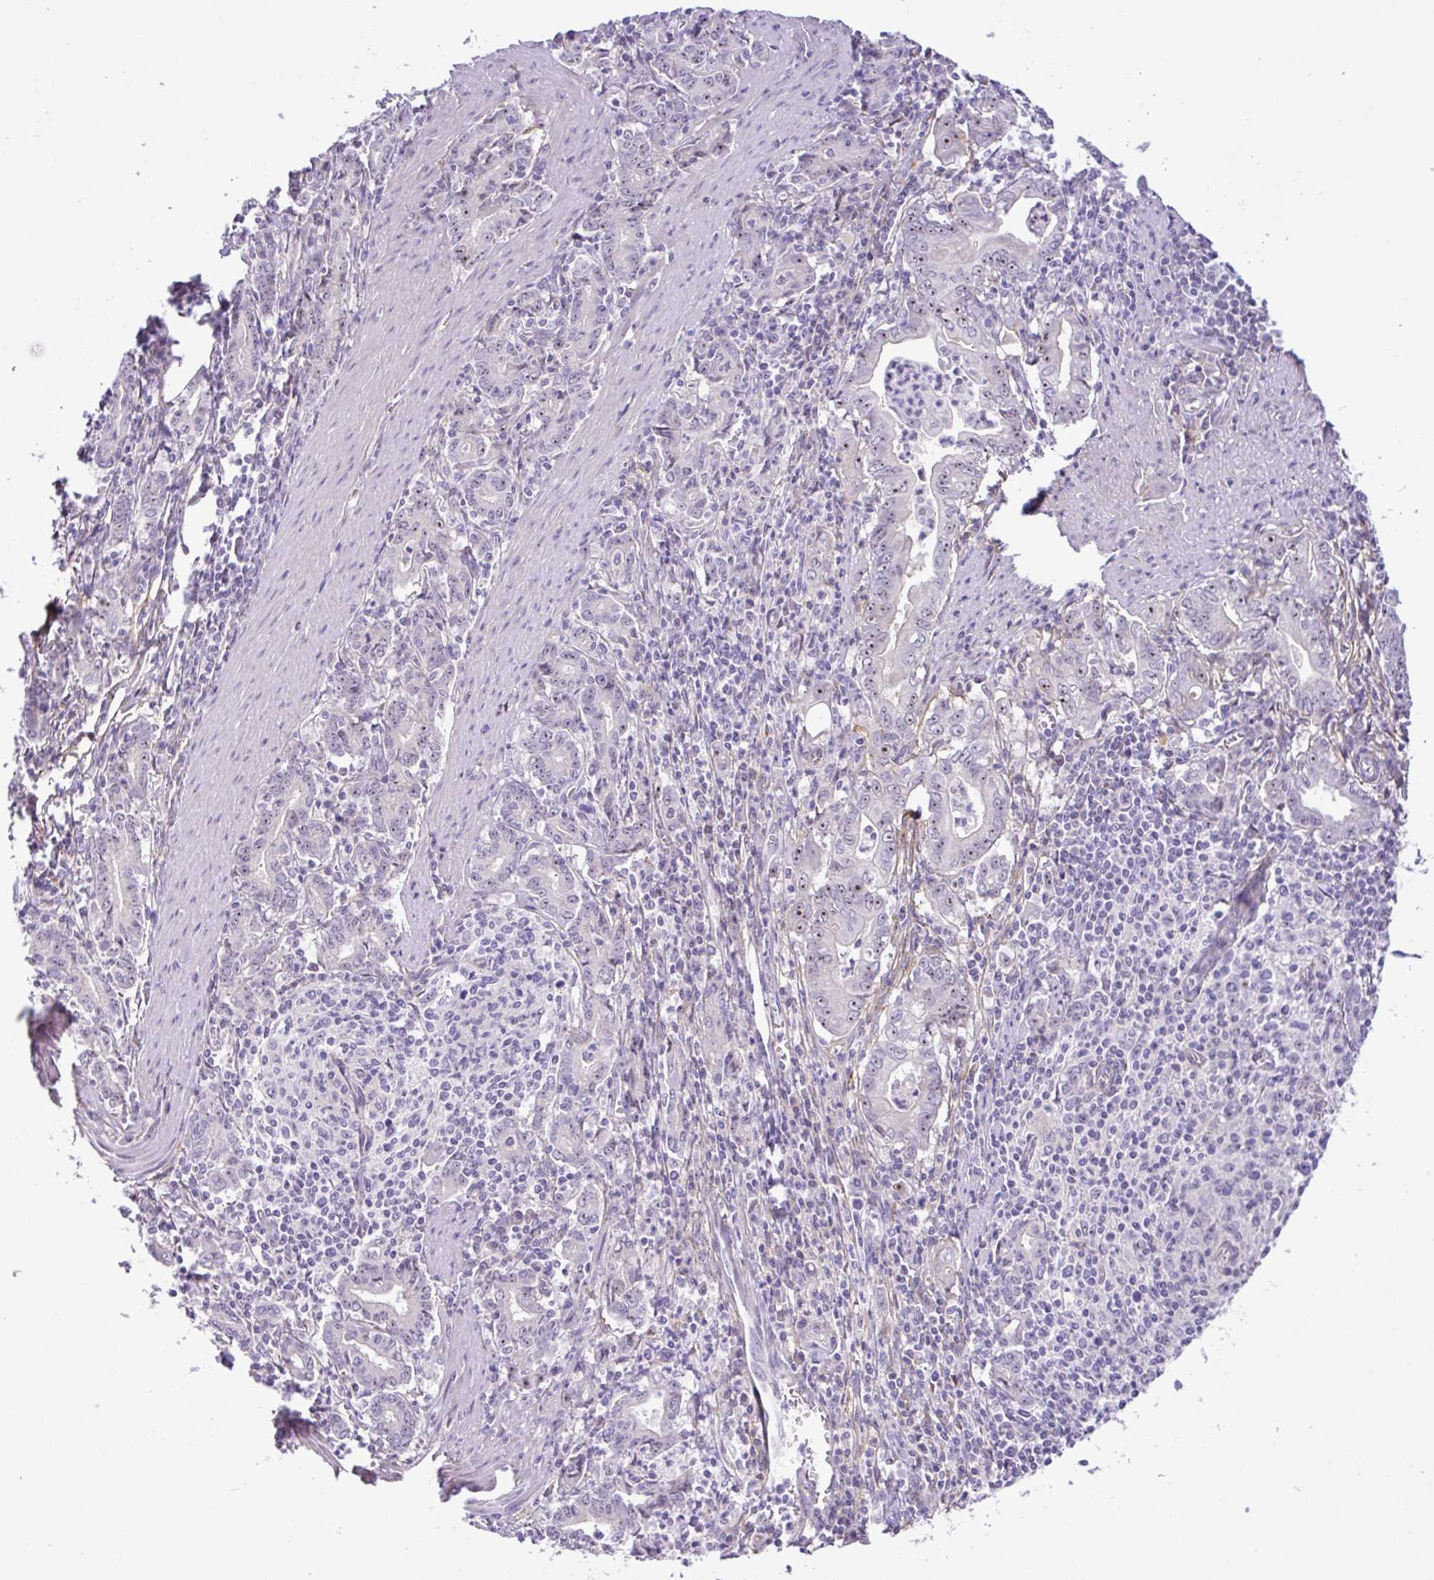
{"staining": {"intensity": "strong", "quantity": "<25%", "location": "nuclear"}, "tissue": "stomach cancer", "cell_type": "Tumor cells", "image_type": "cancer", "snomed": [{"axis": "morphology", "description": "Adenocarcinoma, NOS"}, {"axis": "topography", "description": "Stomach, upper"}], "caption": "Protein positivity by immunohistochemistry shows strong nuclear staining in about <25% of tumor cells in stomach adenocarcinoma. (Stains: DAB in brown, nuclei in blue, Microscopy: brightfield microscopy at high magnification).", "gene": "MXRA8", "patient": {"sex": "female", "age": 79}}